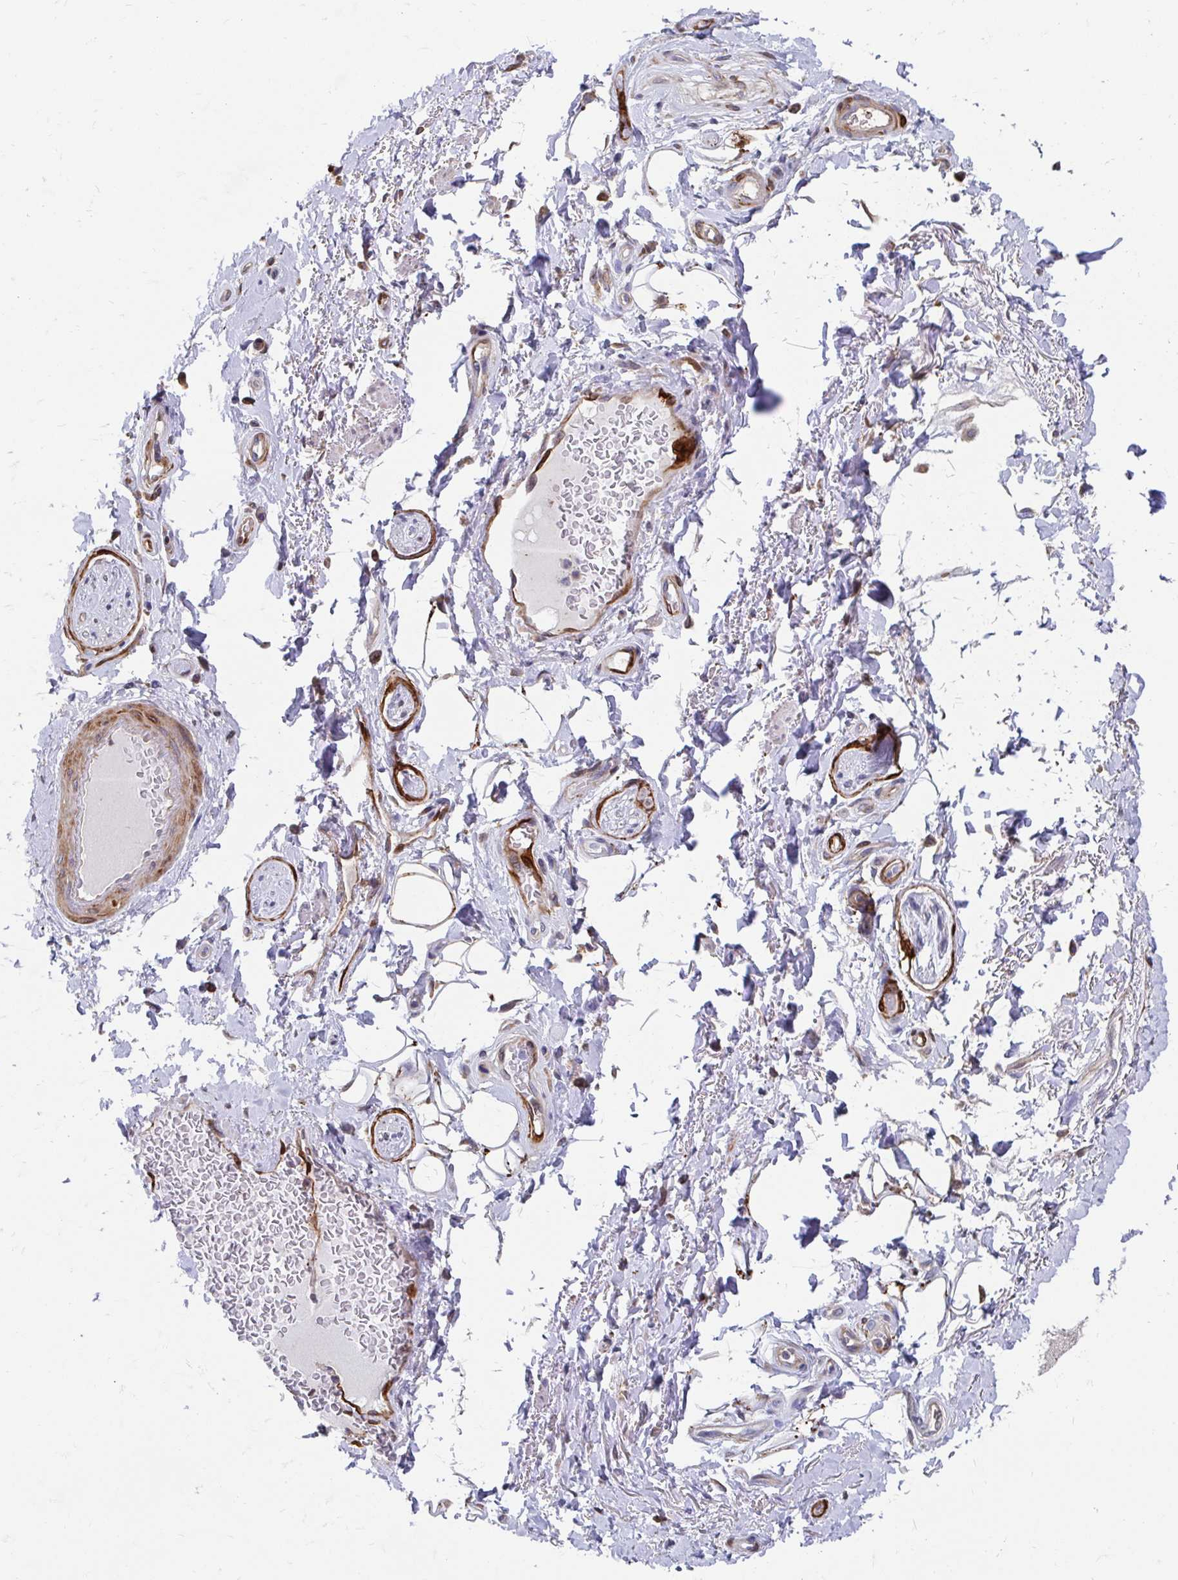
{"staining": {"intensity": "weak", "quantity": ">75%", "location": "cytoplasmic/membranous"}, "tissue": "adipose tissue", "cell_type": "Adipocytes", "image_type": "normal", "snomed": [{"axis": "morphology", "description": "Normal tissue, NOS"}, {"axis": "topography", "description": "Peripheral nerve tissue"}], "caption": "This is a micrograph of immunohistochemistry (IHC) staining of normal adipose tissue, which shows weak positivity in the cytoplasmic/membranous of adipocytes.", "gene": "CDKL1", "patient": {"sex": "male", "age": 51}}